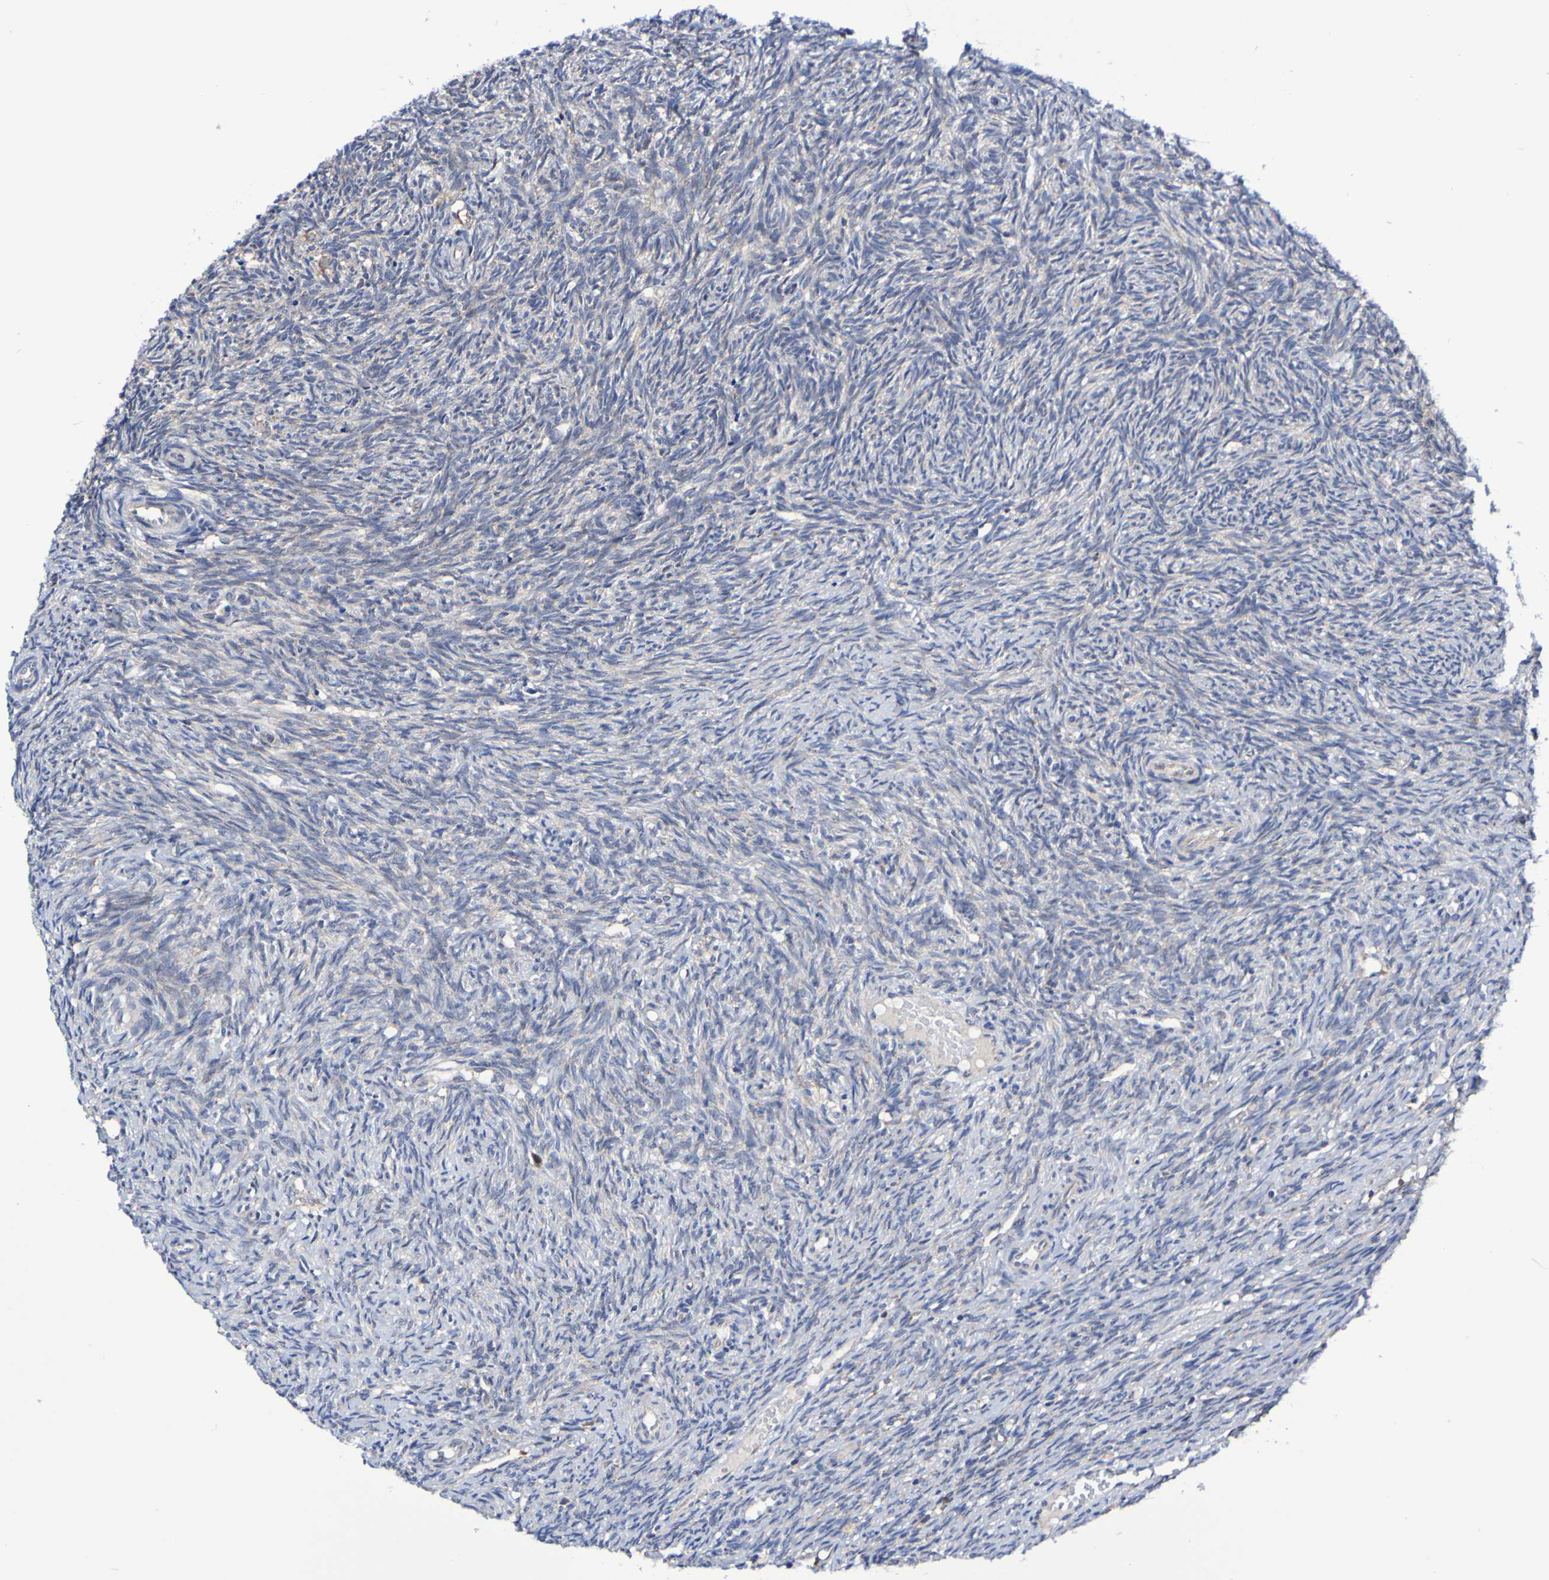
{"staining": {"intensity": "moderate", "quantity": ">75%", "location": "cytoplasmic/membranous"}, "tissue": "ovary", "cell_type": "Follicle cells", "image_type": "normal", "snomed": [{"axis": "morphology", "description": "Normal tissue, NOS"}, {"axis": "topography", "description": "Ovary"}], "caption": "Immunohistochemical staining of normal human ovary reveals >75% levels of moderate cytoplasmic/membranous protein expression in approximately >75% of follicle cells.", "gene": "GJB1", "patient": {"sex": "female", "age": 41}}